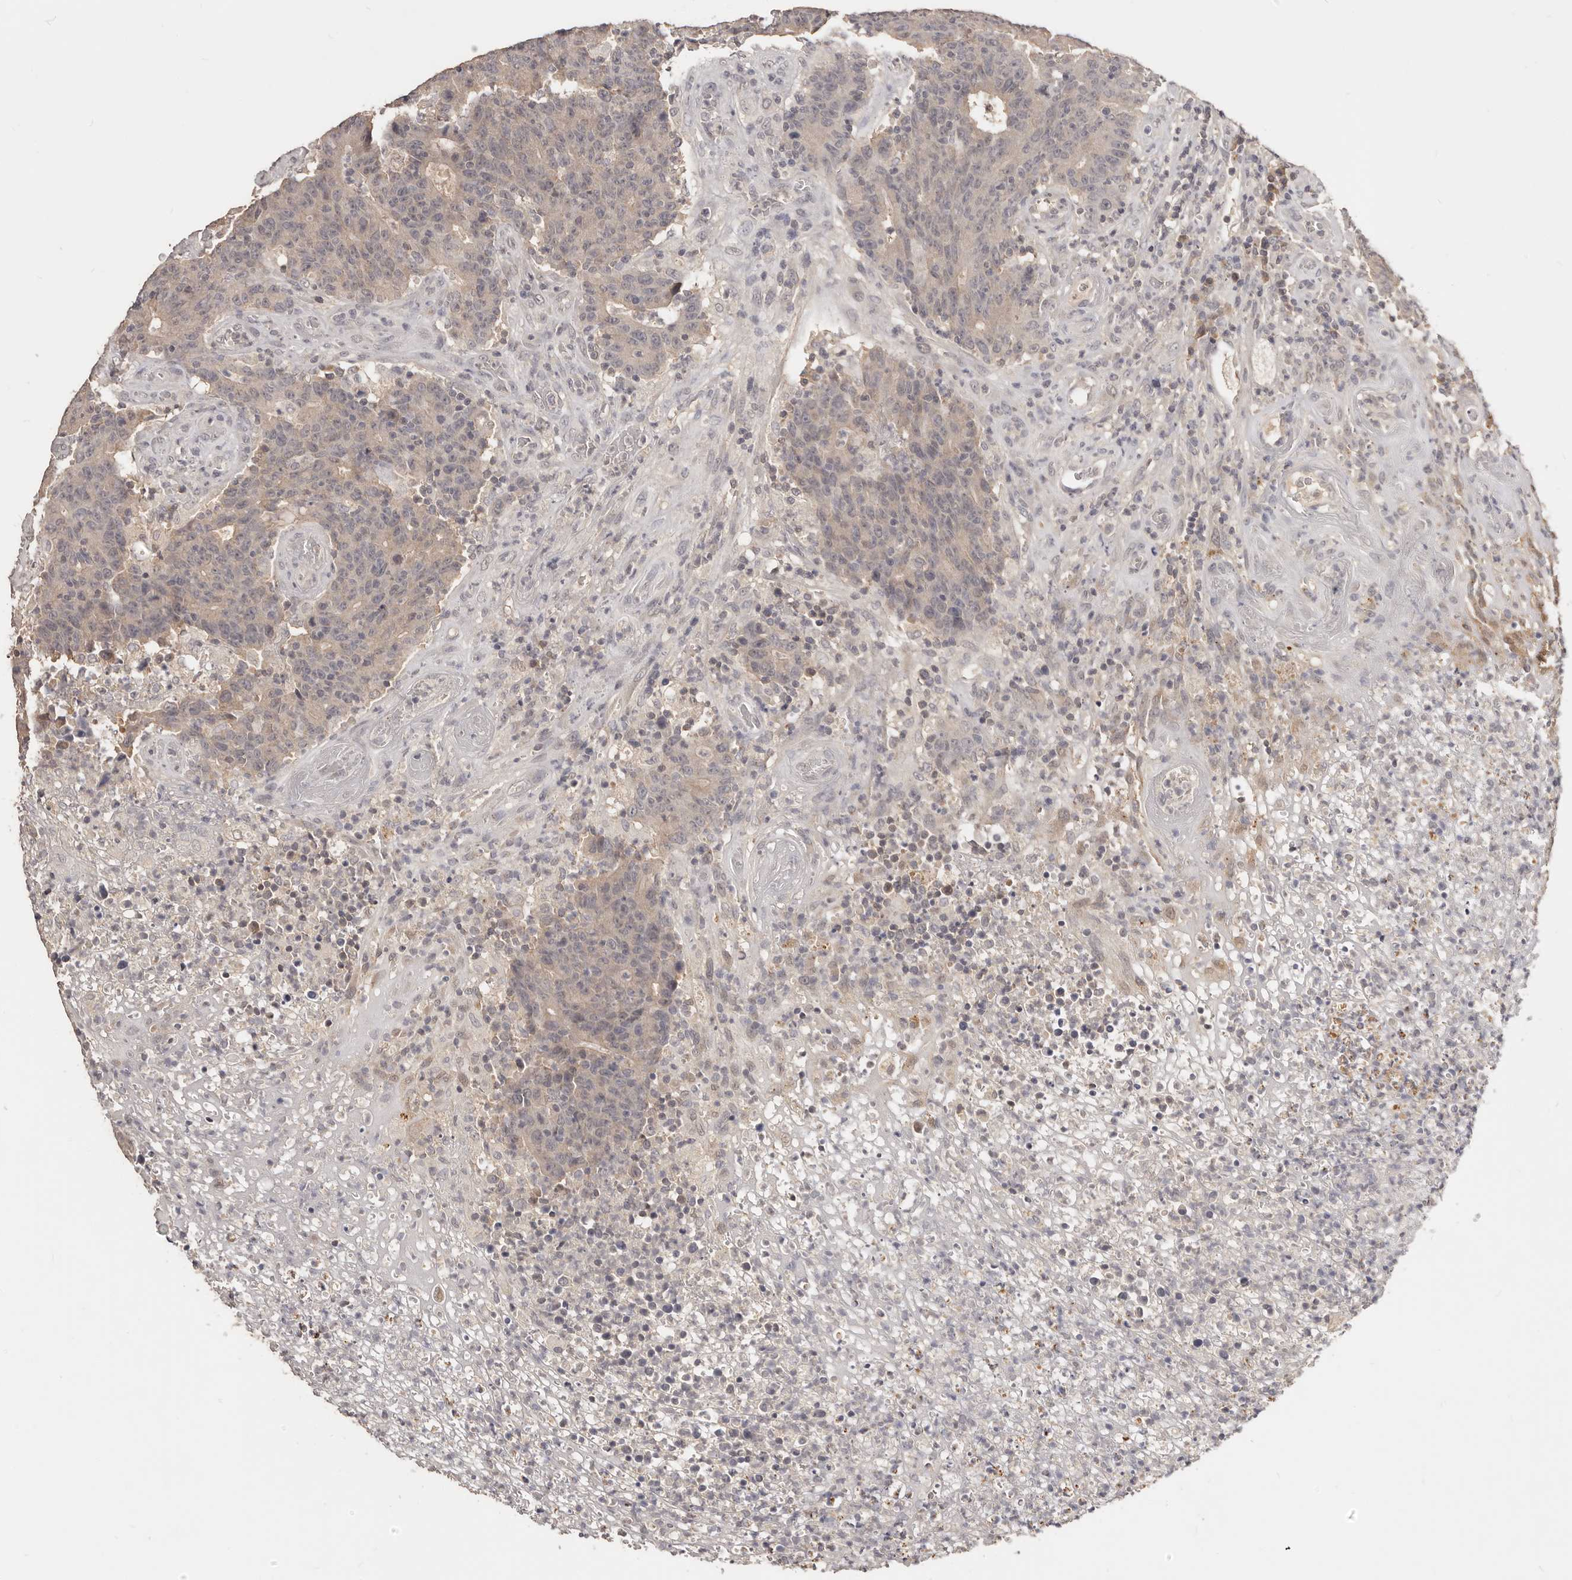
{"staining": {"intensity": "negative", "quantity": "none", "location": "none"}, "tissue": "colorectal cancer", "cell_type": "Tumor cells", "image_type": "cancer", "snomed": [{"axis": "morphology", "description": "Normal tissue, NOS"}, {"axis": "morphology", "description": "Adenocarcinoma, NOS"}, {"axis": "topography", "description": "Colon"}], "caption": "Adenocarcinoma (colorectal) stained for a protein using IHC reveals no positivity tumor cells.", "gene": "TSPAN13", "patient": {"sex": "female", "age": 75}}